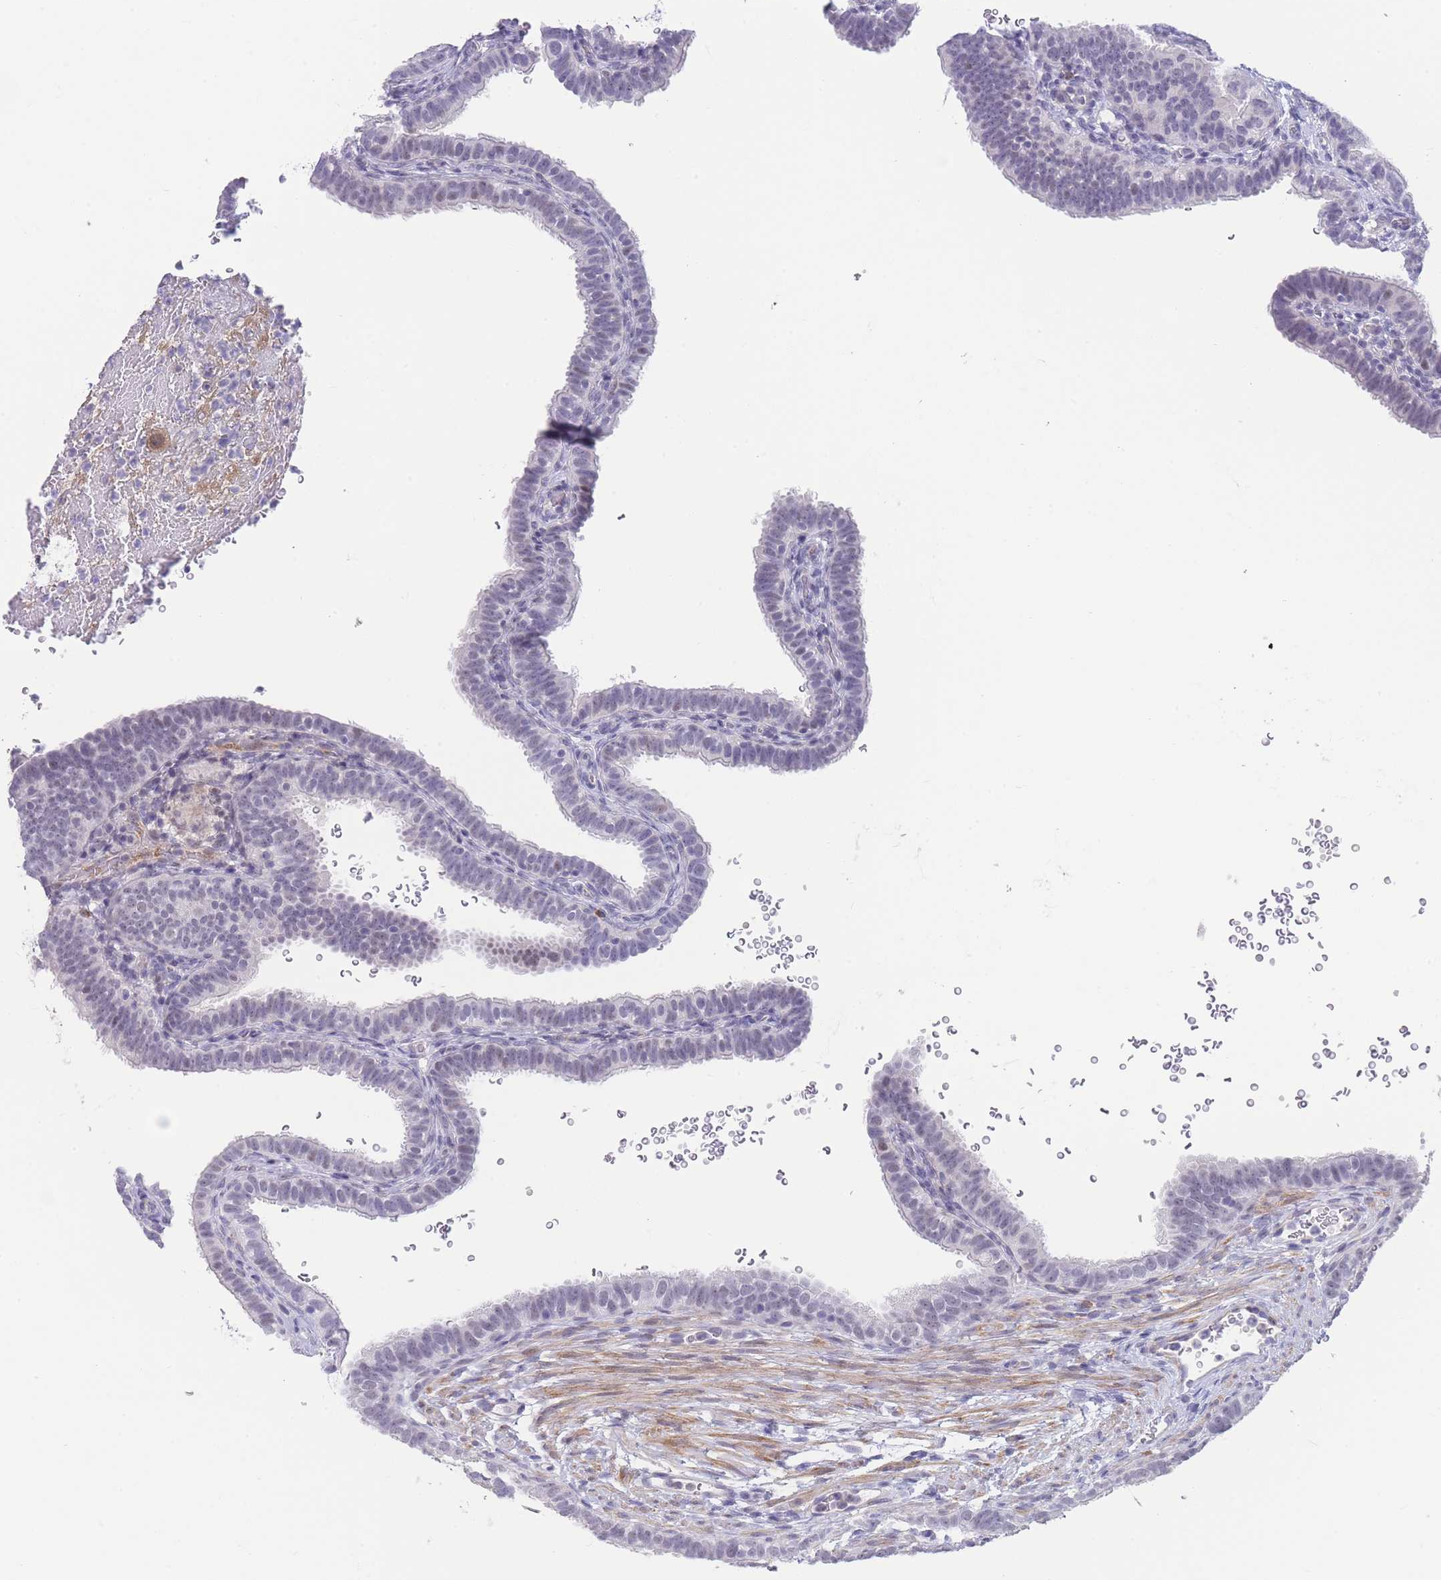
{"staining": {"intensity": "negative", "quantity": "none", "location": "none"}, "tissue": "fallopian tube", "cell_type": "Glandular cells", "image_type": "normal", "snomed": [{"axis": "morphology", "description": "Normal tissue, NOS"}, {"axis": "topography", "description": "Fallopian tube"}], "caption": "Photomicrograph shows no protein staining in glandular cells of normal fallopian tube. (DAB IHC, high magnification).", "gene": "ASAP3", "patient": {"sex": "female", "age": 41}}